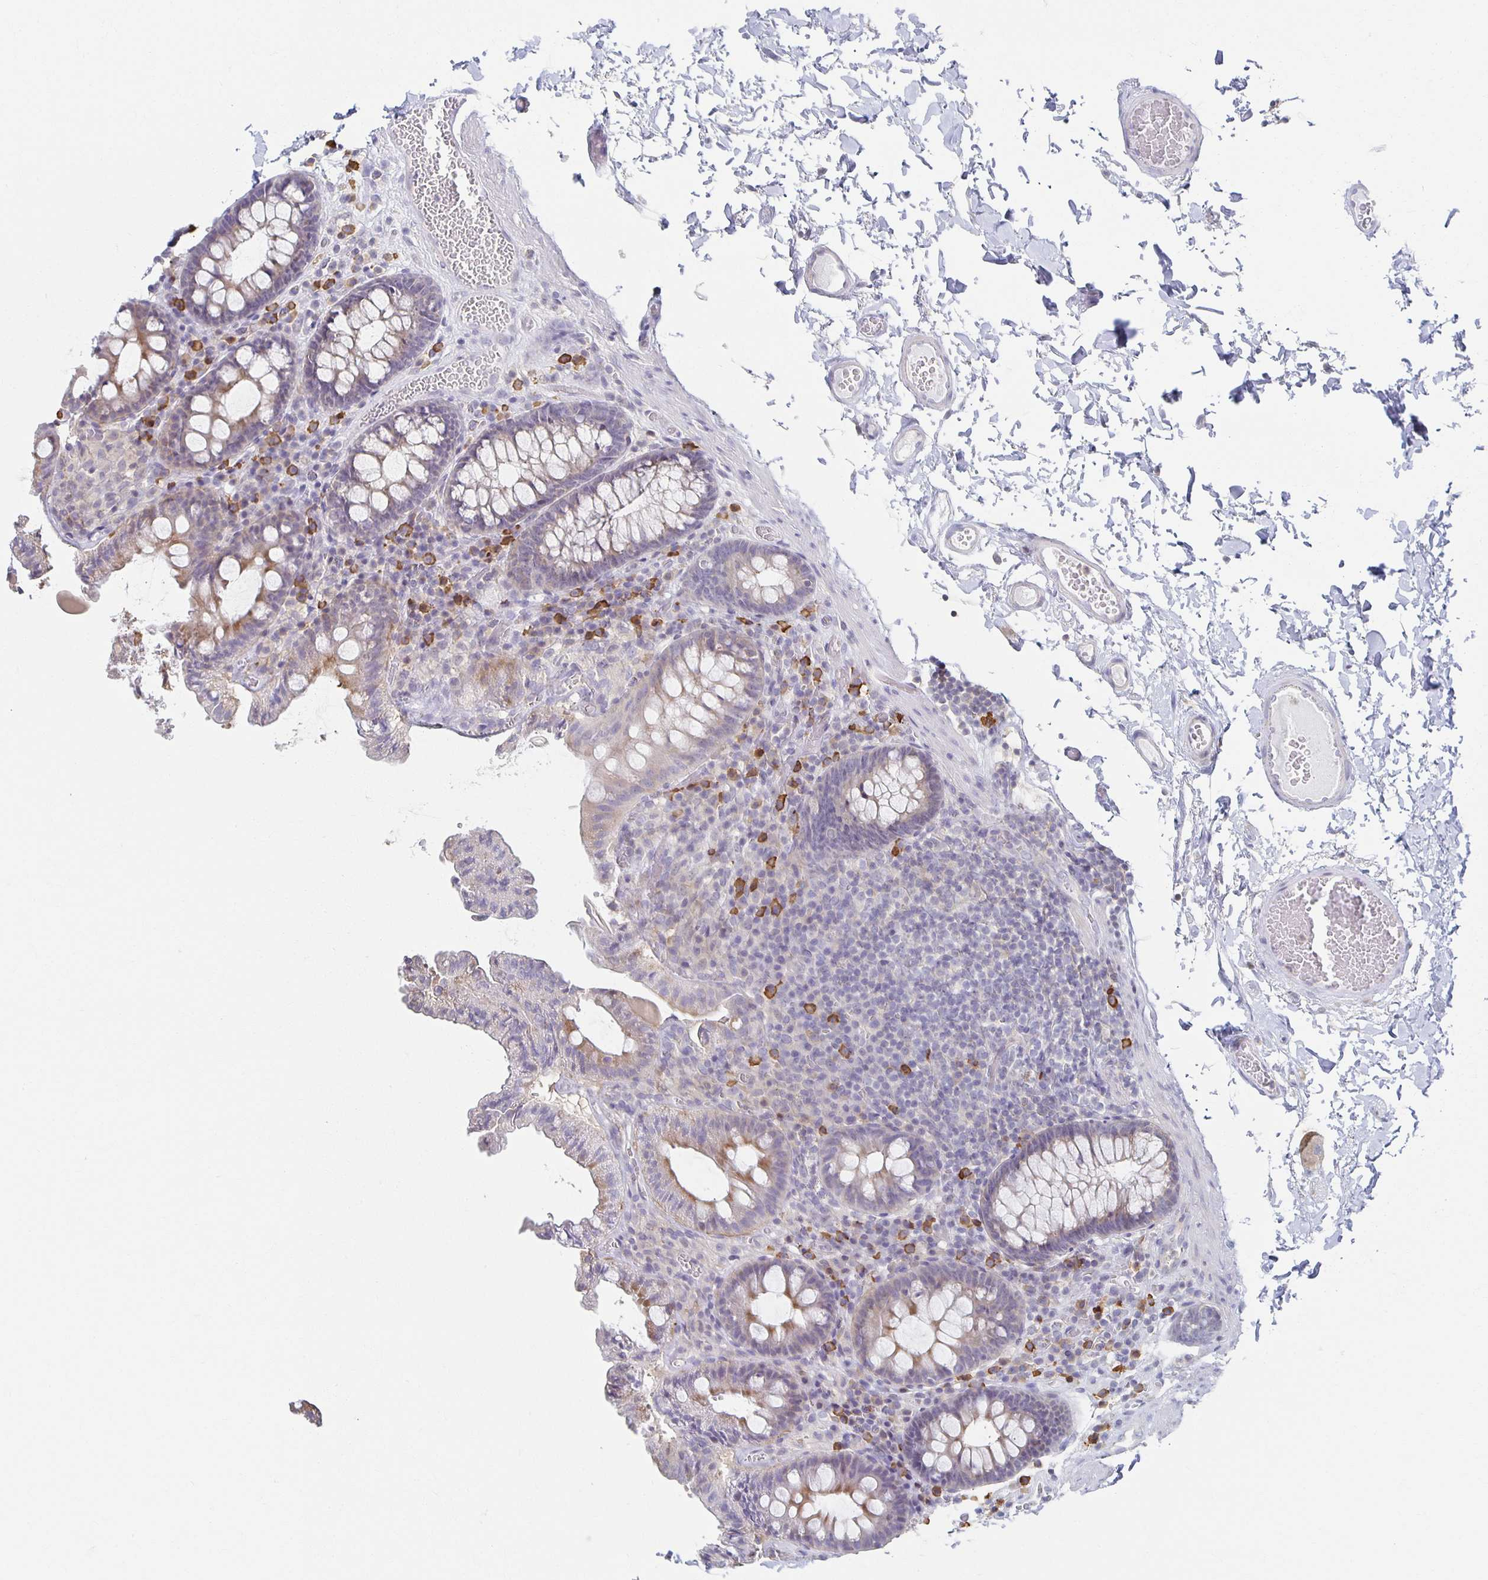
{"staining": {"intensity": "negative", "quantity": "none", "location": "none"}, "tissue": "colon", "cell_type": "Endothelial cells", "image_type": "normal", "snomed": [{"axis": "morphology", "description": "Normal tissue, NOS"}, {"axis": "topography", "description": "Colon"}, {"axis": "topography", "description": "Peripheral nerve tissue"}], "caption": "Colon stained for a protein using immunohistochemistry reveals no positivity endothelial cells.", "gene": "ZNF692", "patient": {"sex": "male", "age": 84}}